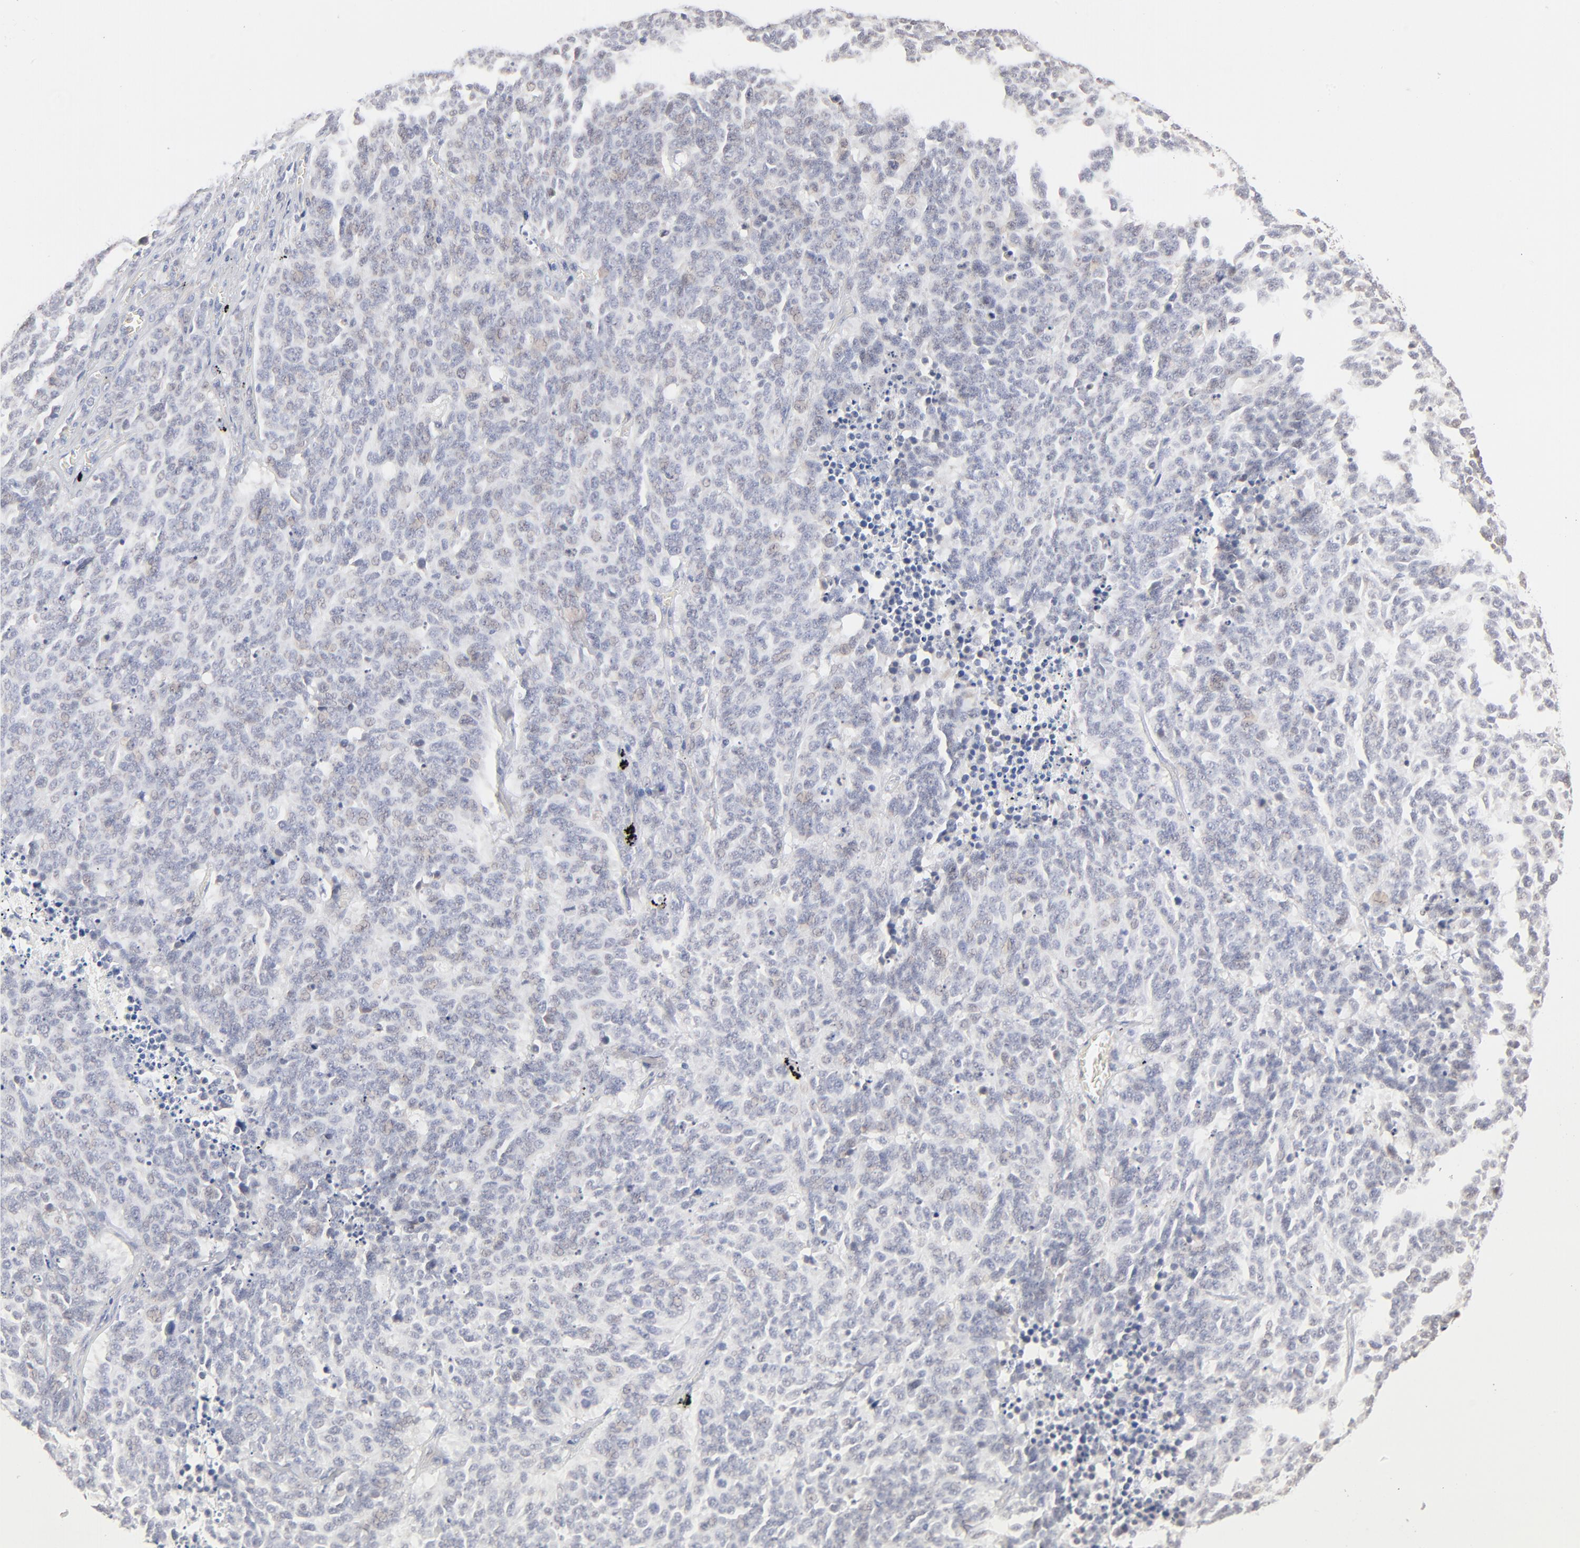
{"staining": {"intensity": "weak", "quantity": "<25%", "location": "cytoplasmic/membranous"}, "tissue": "lung cancer", "cell_type": "Tumor cells", "image_type": "cancer", "snomed": [{"axis": "morphology", "description": "Neoplasm, malignant, NOS"}, {"axis": "topography", "description": "Lung"}], "caption": "IHC image of neoplastic tissue: human lung cancer stained with DAB shows no significant protein positivity in tumor cells.", "gene": "DNAL4", "patient": {"sex": "female", "age": 58}}